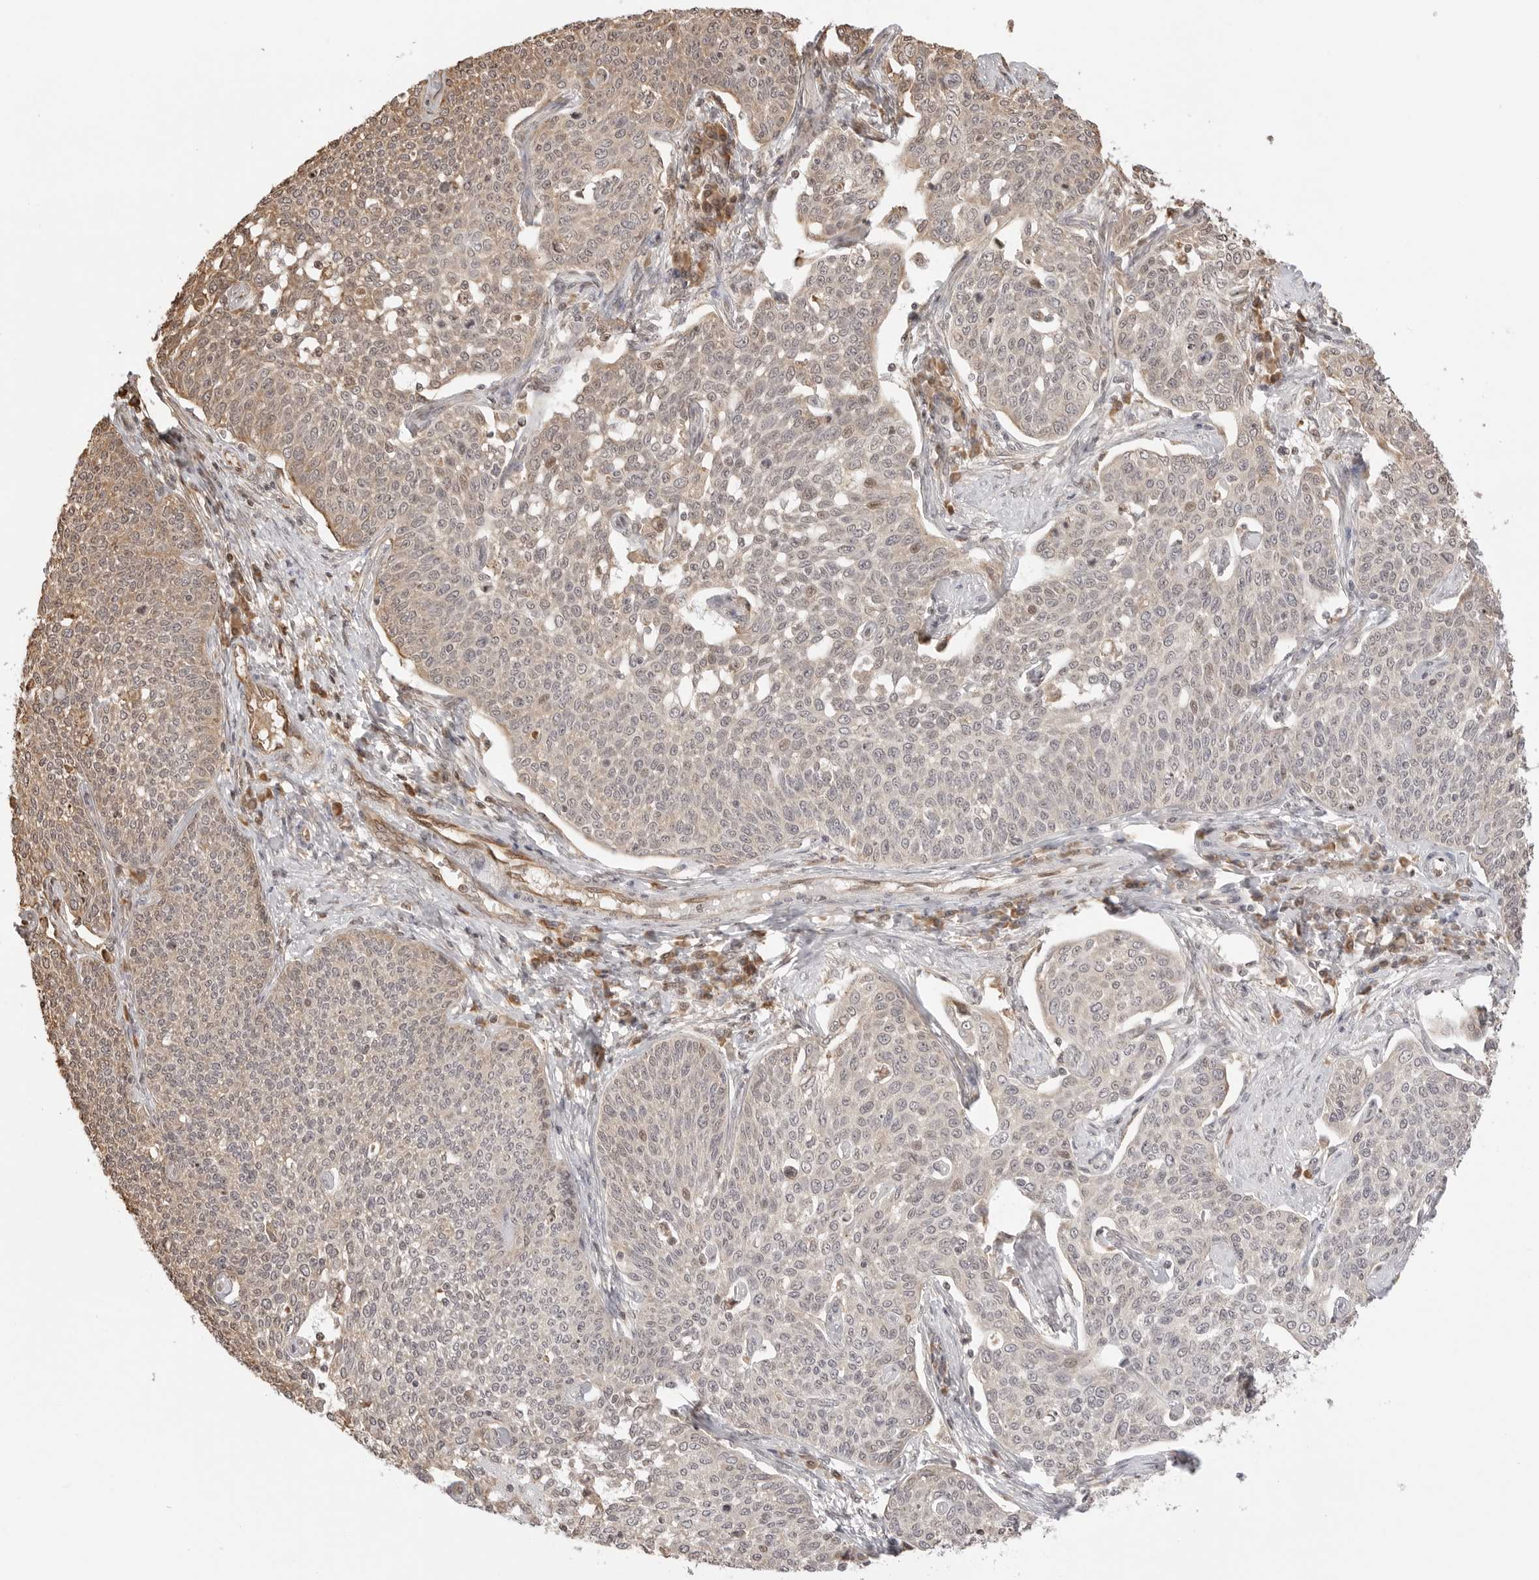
{"staining": {"intensity": "weak", "quantity": "<25%", "location": "cytoplasmic/membranous,nuclear"}, "tissue": "cervical cancer", "cell_type": "Tumor cells", "image_type": "cancer", "snomed": [{"axis": "morphology", "description": "Squamous cell carcinoma, NOS"}, {"axis": "topography", "description": "Cervix"}], "caption": "Squamous cell carcinoma (cervical) was stained to show a protein in brown. There is no significant positivity in tumor cells.", "gene": "FKBP14", "patient": {"sex": "female", "age": 34}}